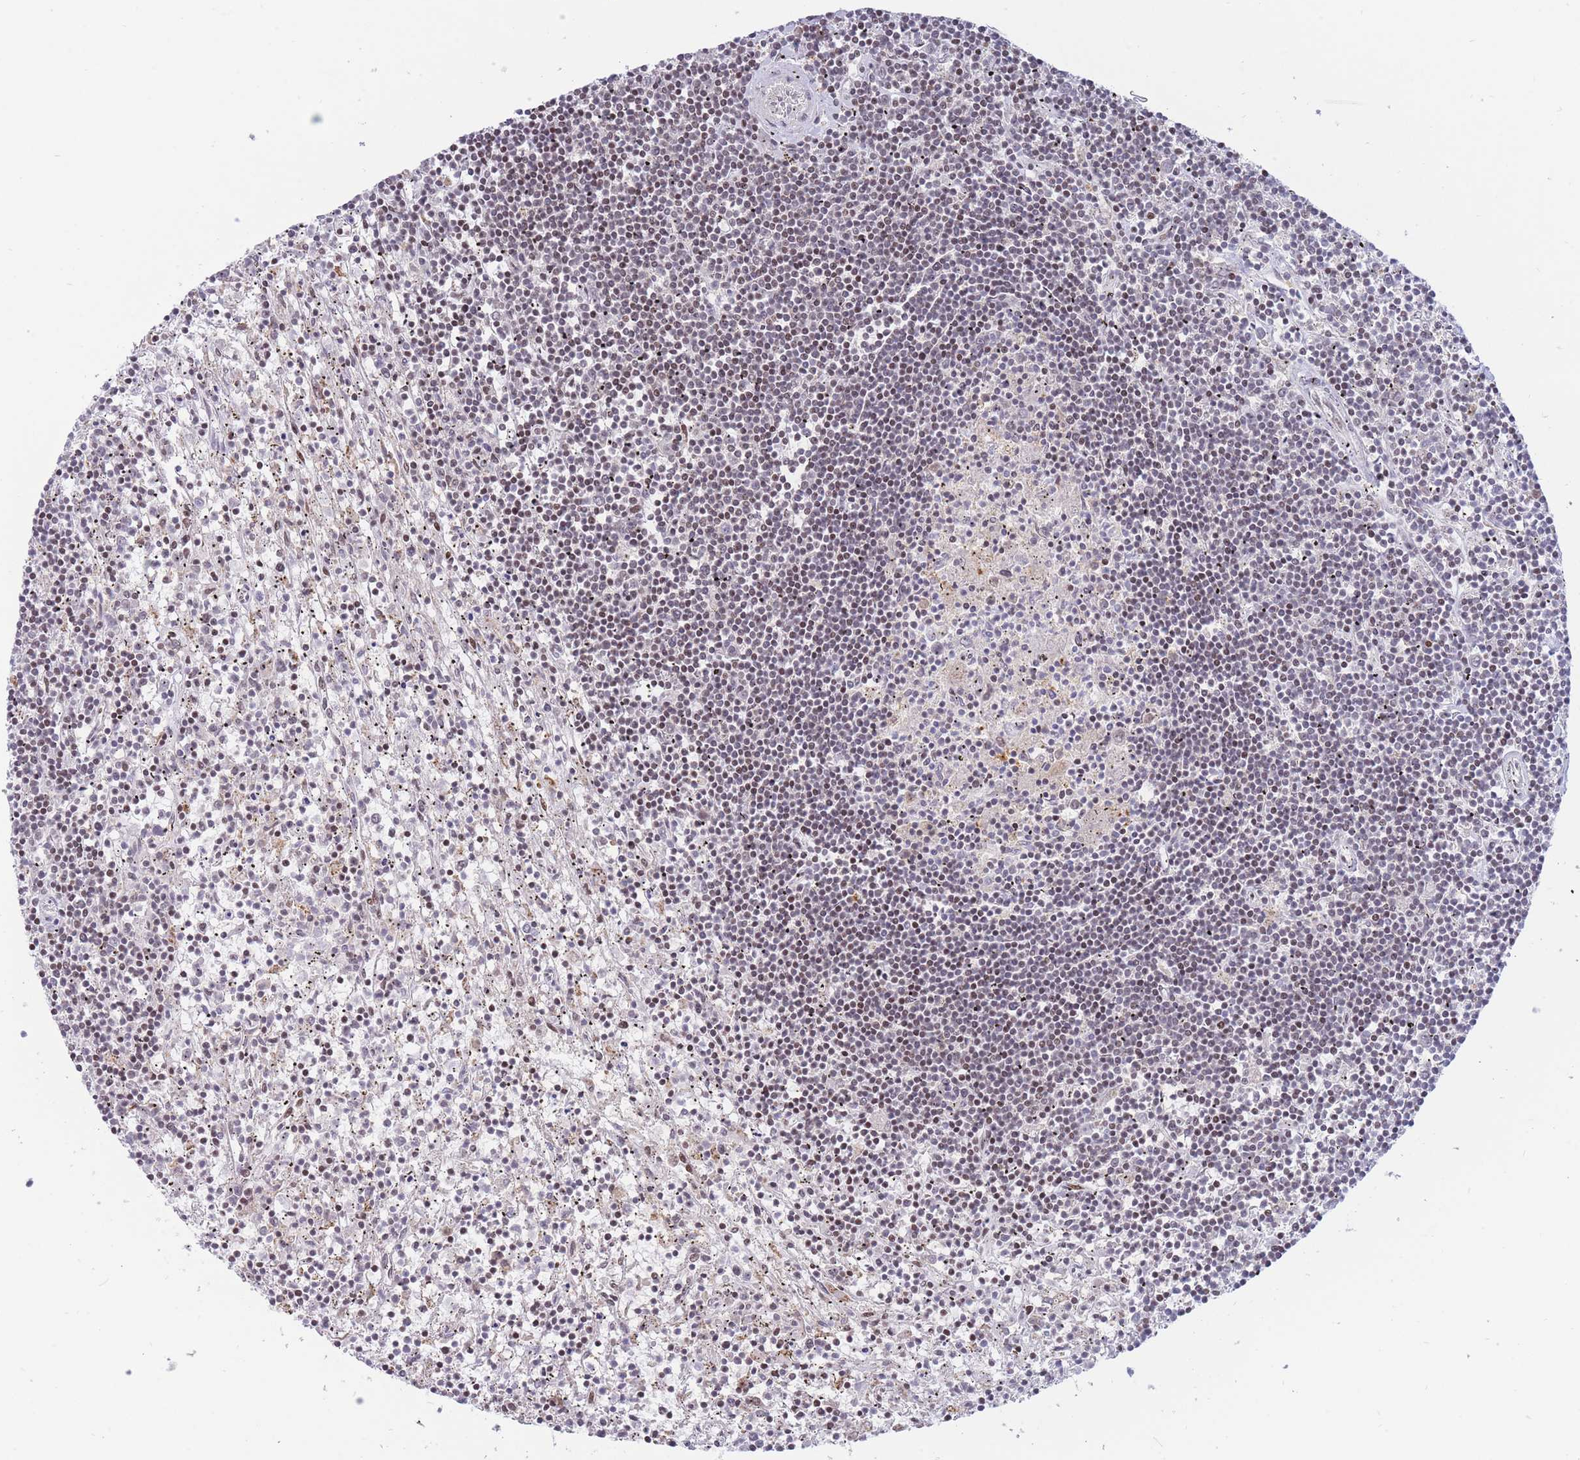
{"staining": {"intensity": "weak", "quantity": "<25%", "location": "nuclear"}, "tissue": "lymphoma", "cell_type": "Tumor cells", "image_type": "cancer", "snomed": [{"axis": "morphology", "description": "Malignant lymphoma, non-Hodgkin's type, Low grade"}, {"axis": "topography", "description": "Spleen"}], "caption": "DAB immunohistochemical staining of human lymphoma shows no significant staining in tumor cells. (Immunohistochemistry, brightfield microscopy, high magnification).", "gene": "TARBP2", "patient": {"sex": "male", "age": 76}}